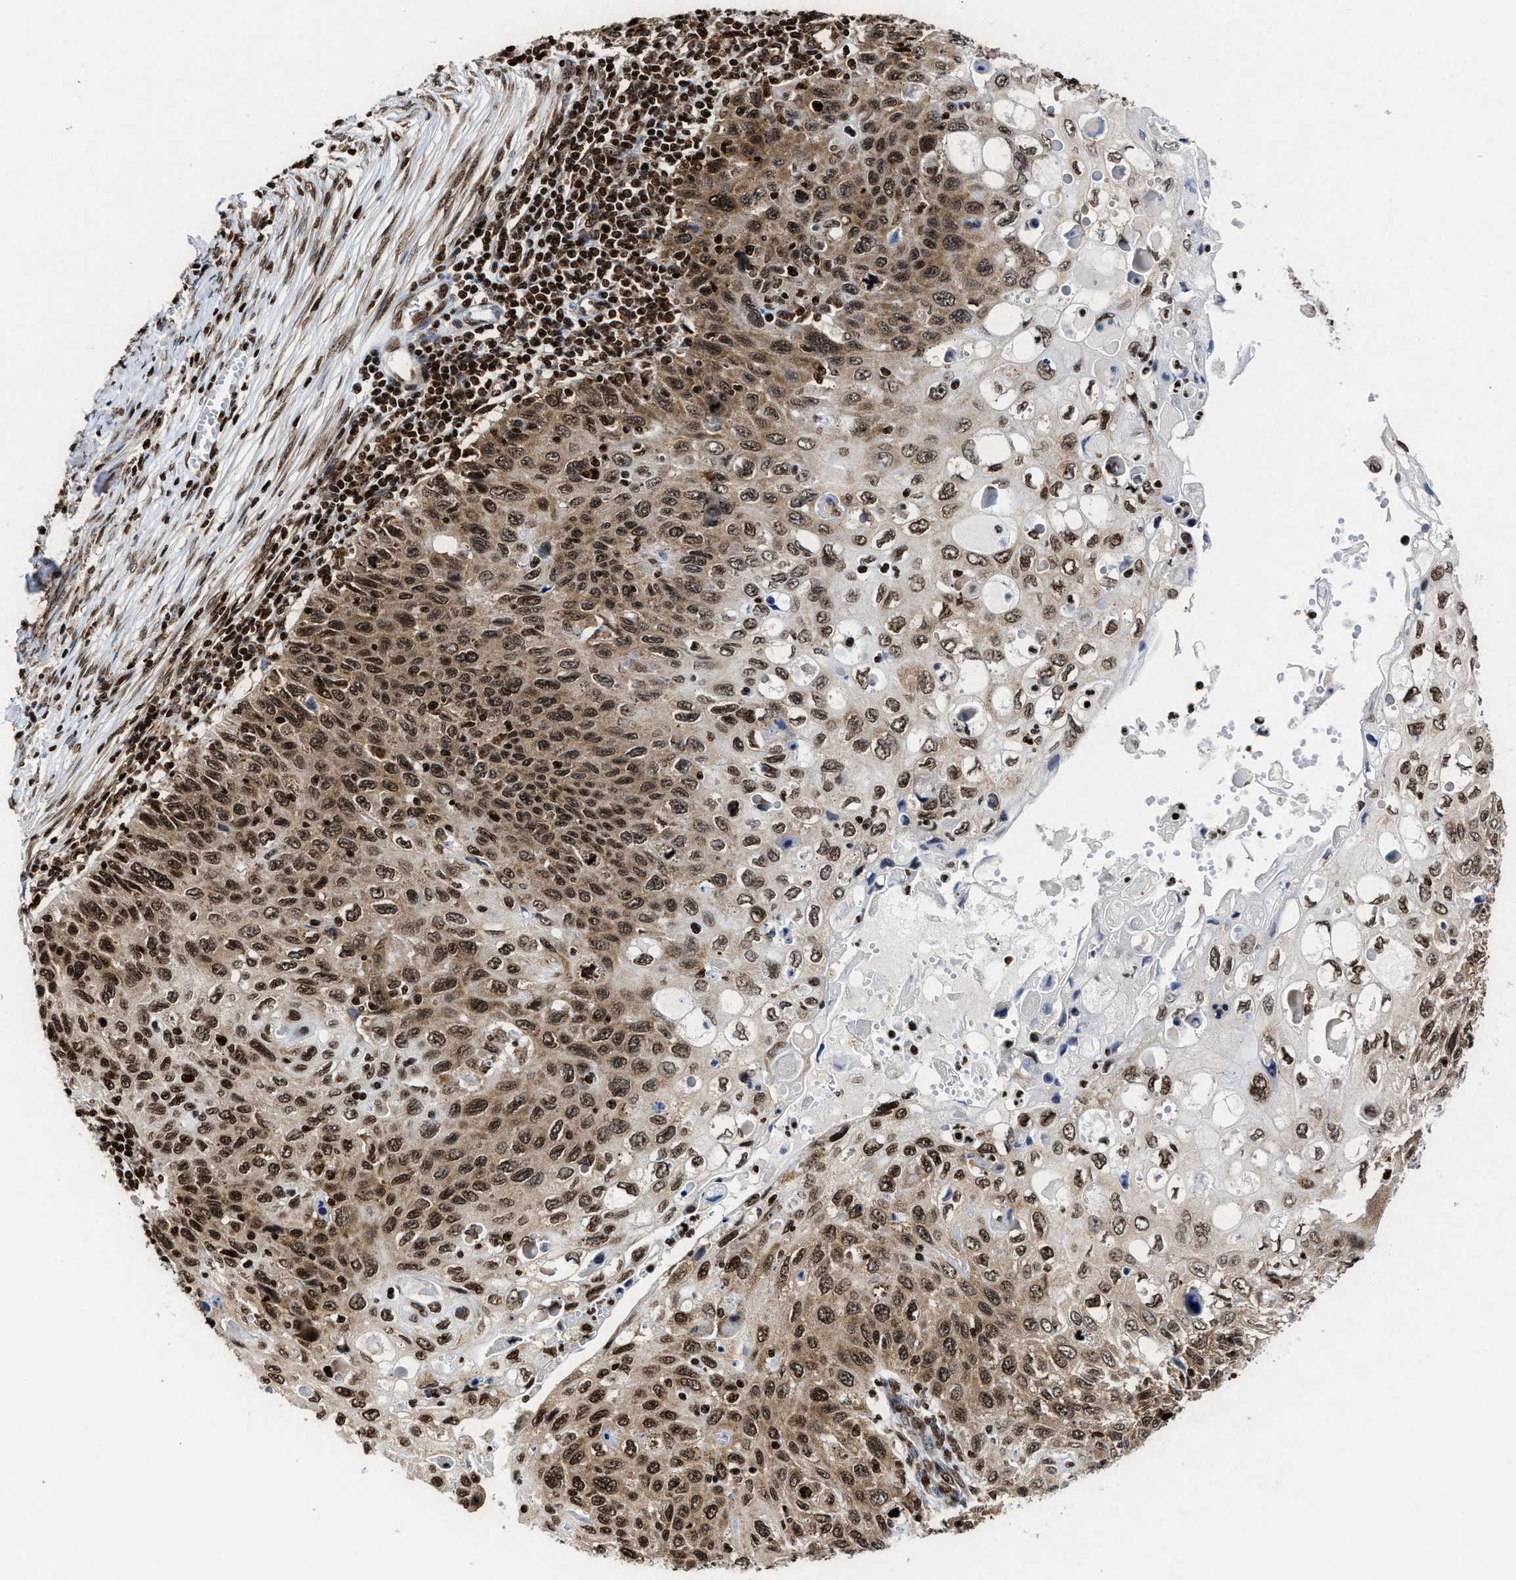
{"staining": {"intensity": "moderate", "quantity": ">75%", "location": "cytoplasmic/membranous,nuclear"}, "tissue": "cervical cancer", "cell_type": "Tumor cells", "image_type": "cancer", "snomed": [{"axis": "morphology", "description": "Squamous cell carcinoma, NOS"}, {"axis": "topography", "description": "Cervix"}], "caption": "Cervical squamous cell carcinoma stained with a brown dye reveals moderate cytoplasmic/membranous and nuclear positive positivity in approximately >75% of tumor cells.", "gene": "ALYREF", "patient": {"sex": "female", "age": 70}}